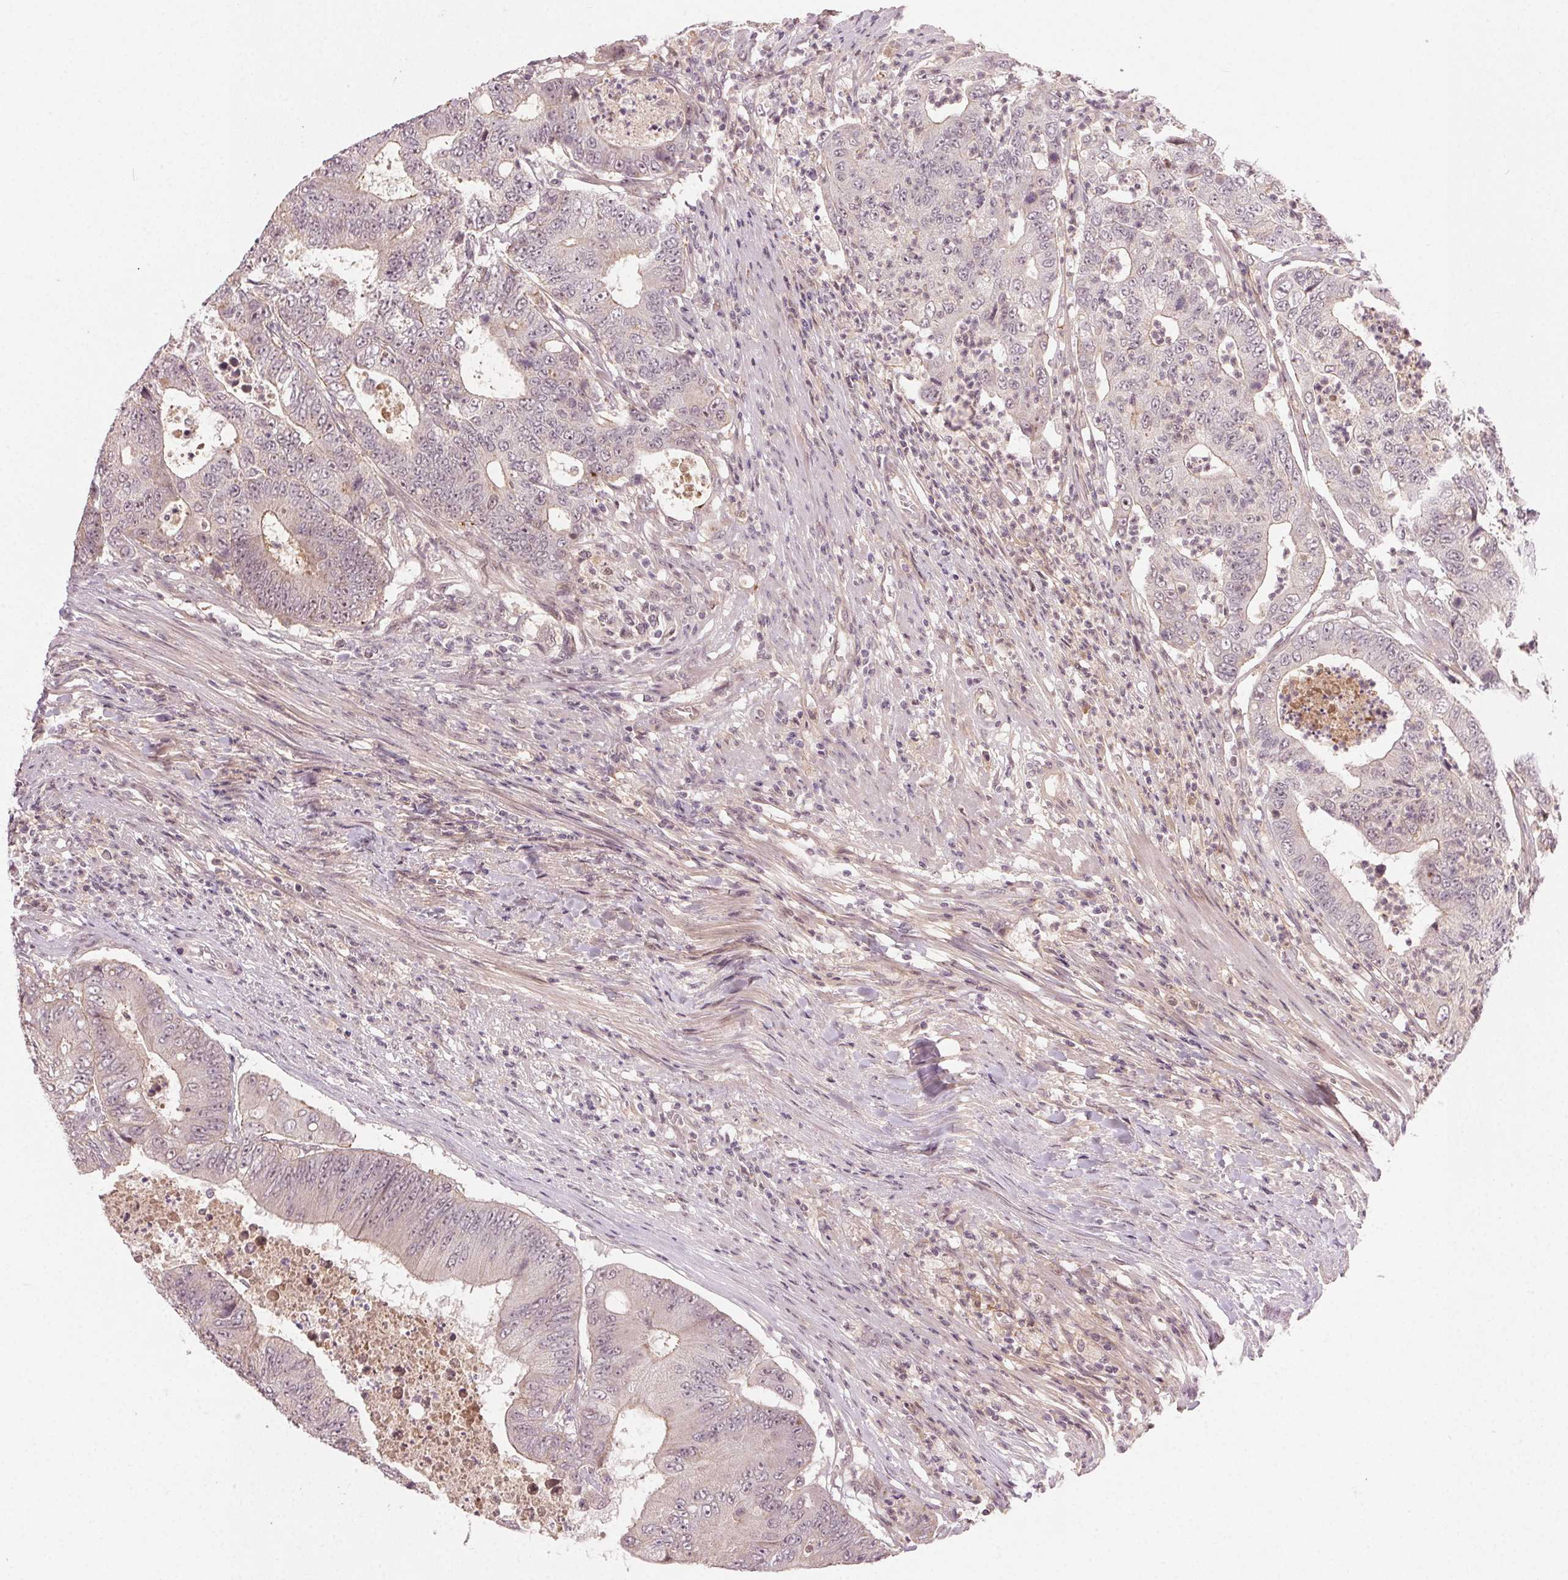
{"staining": {"intensity": "negative", "quantity": "none", "location": "none"}, "tissue": "colorectal cancer", "cell_type": "Tumor cells", "image_type": "cancer", "snomed": [{"axis": "morphology", "description": "Adenocarcinoma, NOS"}, {"axis": "topography", "description": "Colon"}], "caption": "Immunohistochemistry (IHC) histopathology image of human colorectal cancer (adenocarcinoma) stained for a protein (brown), which exhibits no staining in tumor cells.", "gene": "TUB", "patient": {"sex": "female", "age": 48}}